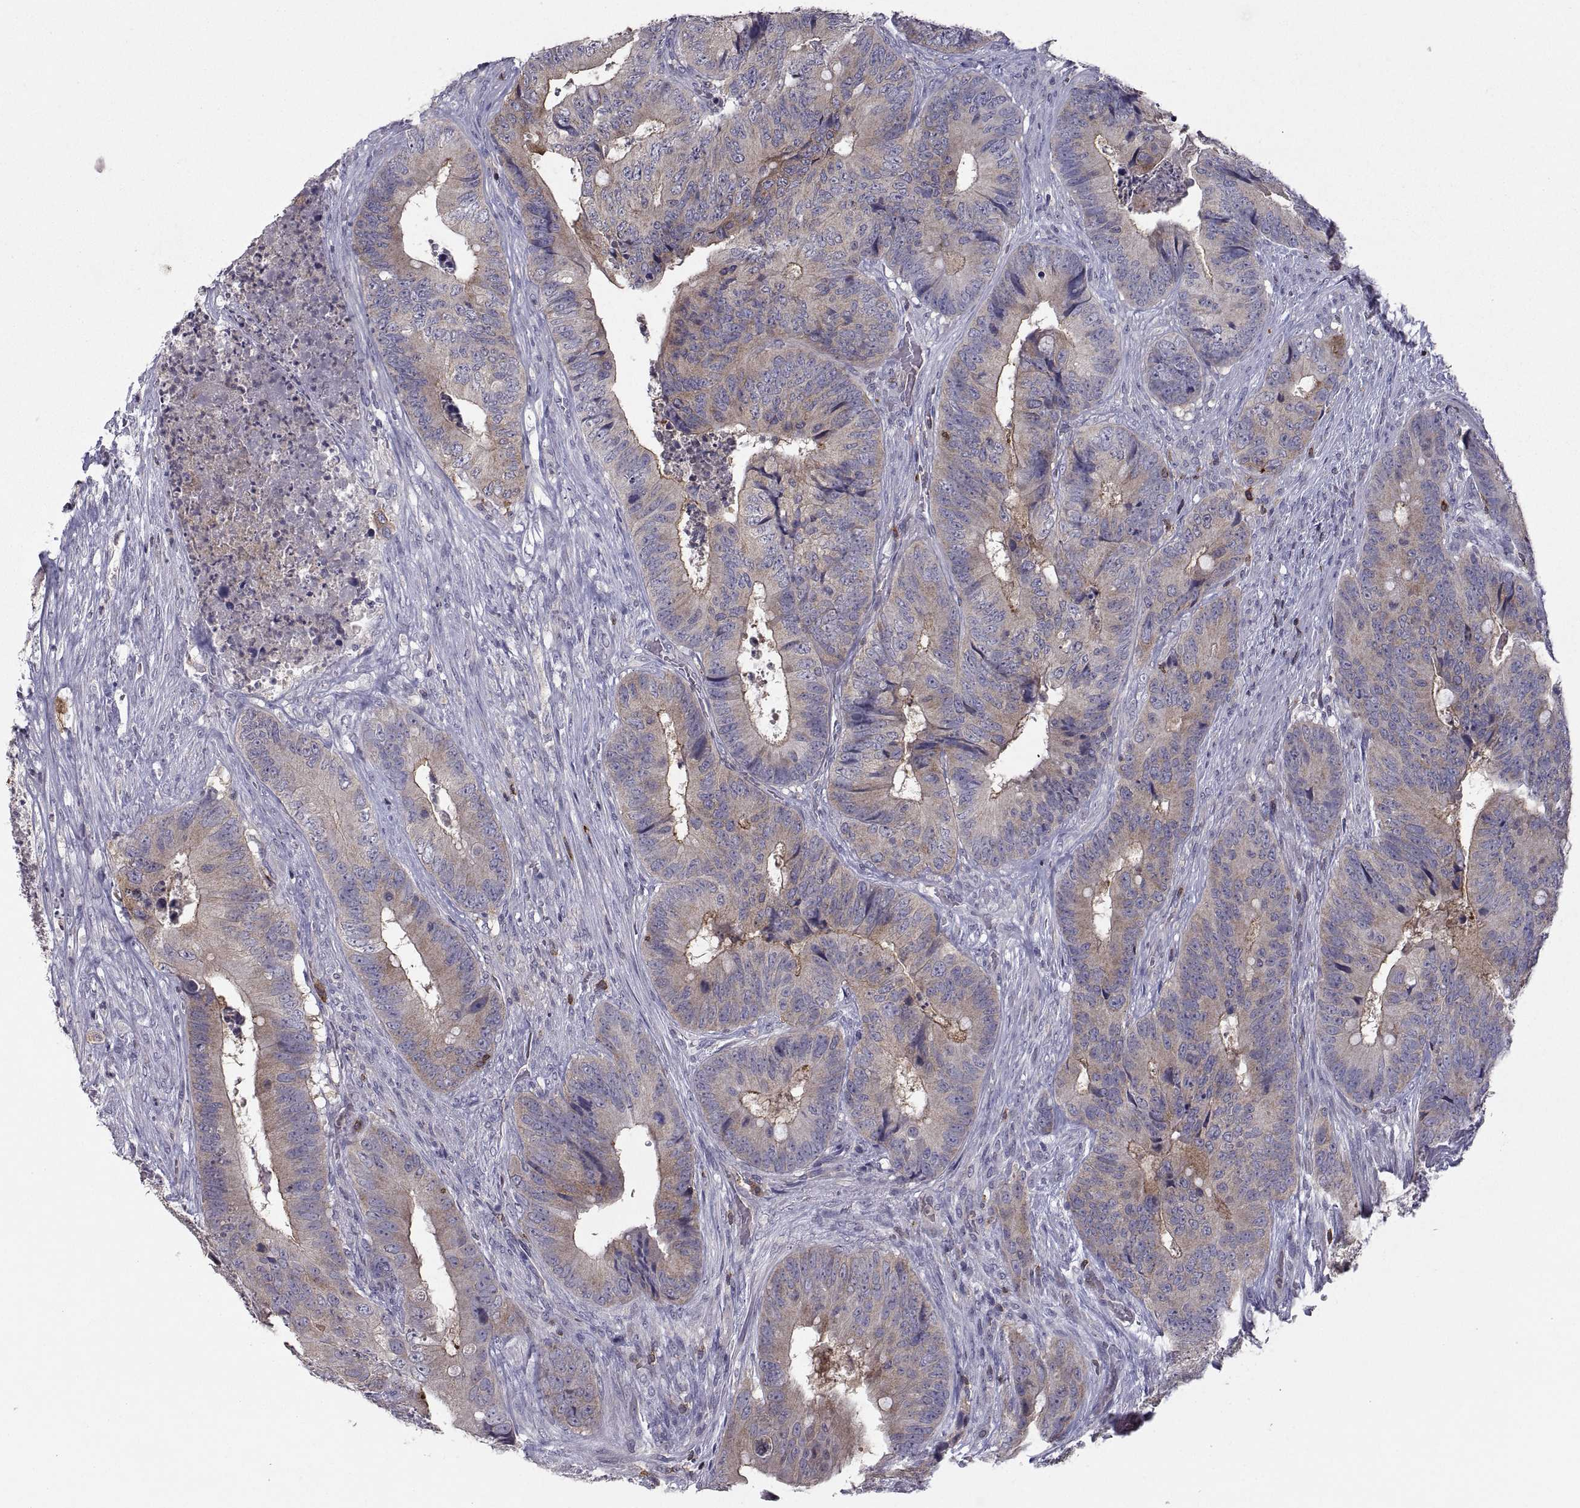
{"staining": {"intensity": "moderate", "quantity": "<25%", "location": "cytoplasmic/membranous"}, "tissue": "colorectal cancer", "cell_type": "Tumor cells", "image_type": "cancer", "snomed": [{"axis": "morphology", "description": "Adenocarcinoma, NOS"}, {"axis": "topography", "description": "Colon"}], "caption": "DAB immunohistochemical staining of human colorectal cancer reveals moderate cytoplasmic/membranous protein expression in approximately <25% of tumor cells.", "gene": "EZR", "patient": {"sex": "male", "age": 84}}